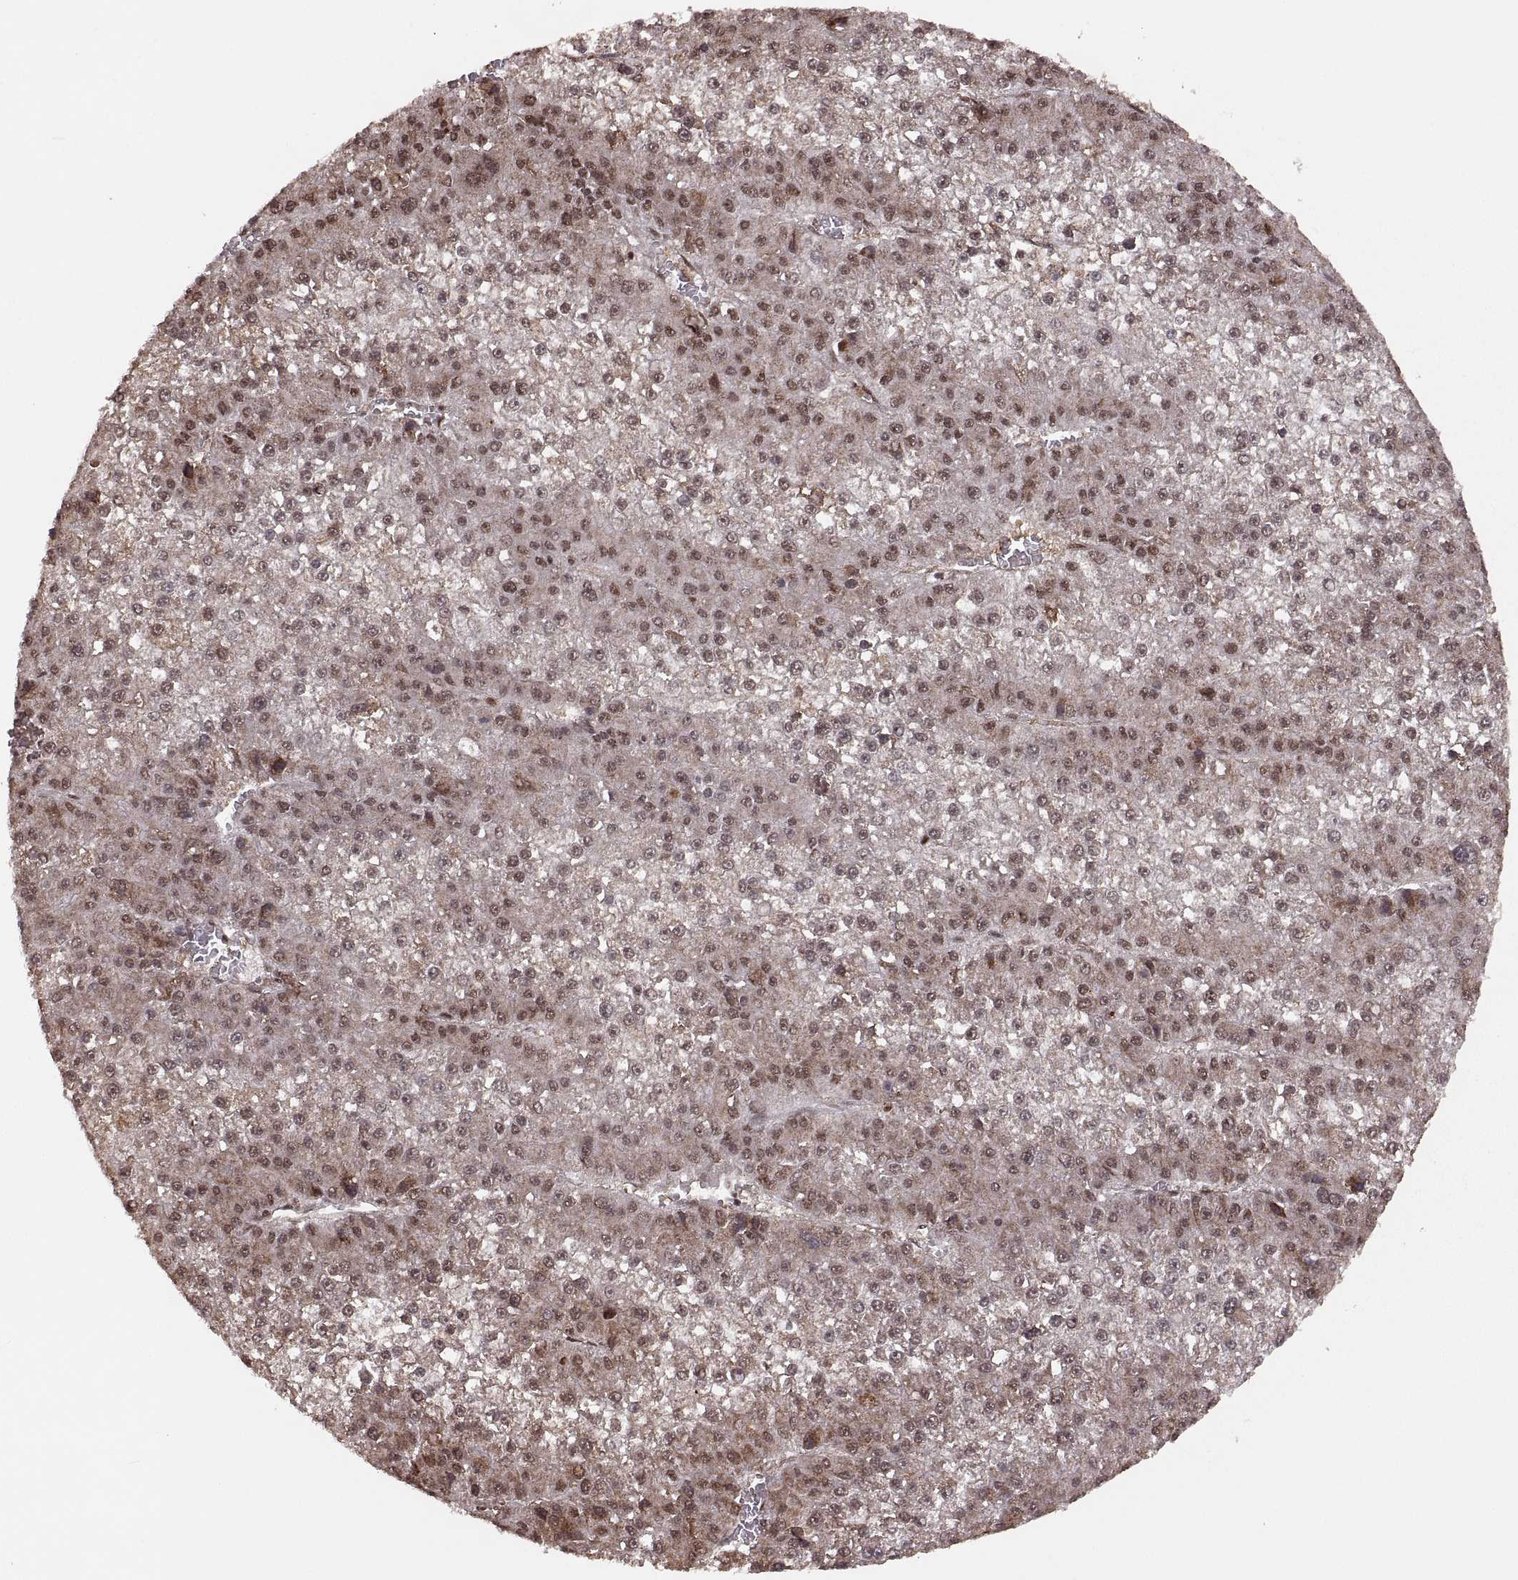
{"staining": {"intensity": "weak", "quantity": "25%-75%", "location": "cytoplasmic/membranous,nuclear"}, "tissue": "liver cancer", "cell_type": "Tumor cells", "image_type": "cancer", "snomed": [{"axis": "morphology", "description": "Carcinoma, Hepatocellular, NOS"}, {"axis": "topography", "description": "Liver"}], "caption": "Protein staining of hepatocellular carcinoma (liver) tissue demonstrates weak cytoplasmic/membranous and nuclear staining in approximately 25%-75% of tumor cells. (DAB IHC with brightfield microscopy, high magnification).", "gene": "RFT1", "patient": {"sex": "female", "age": 73}}